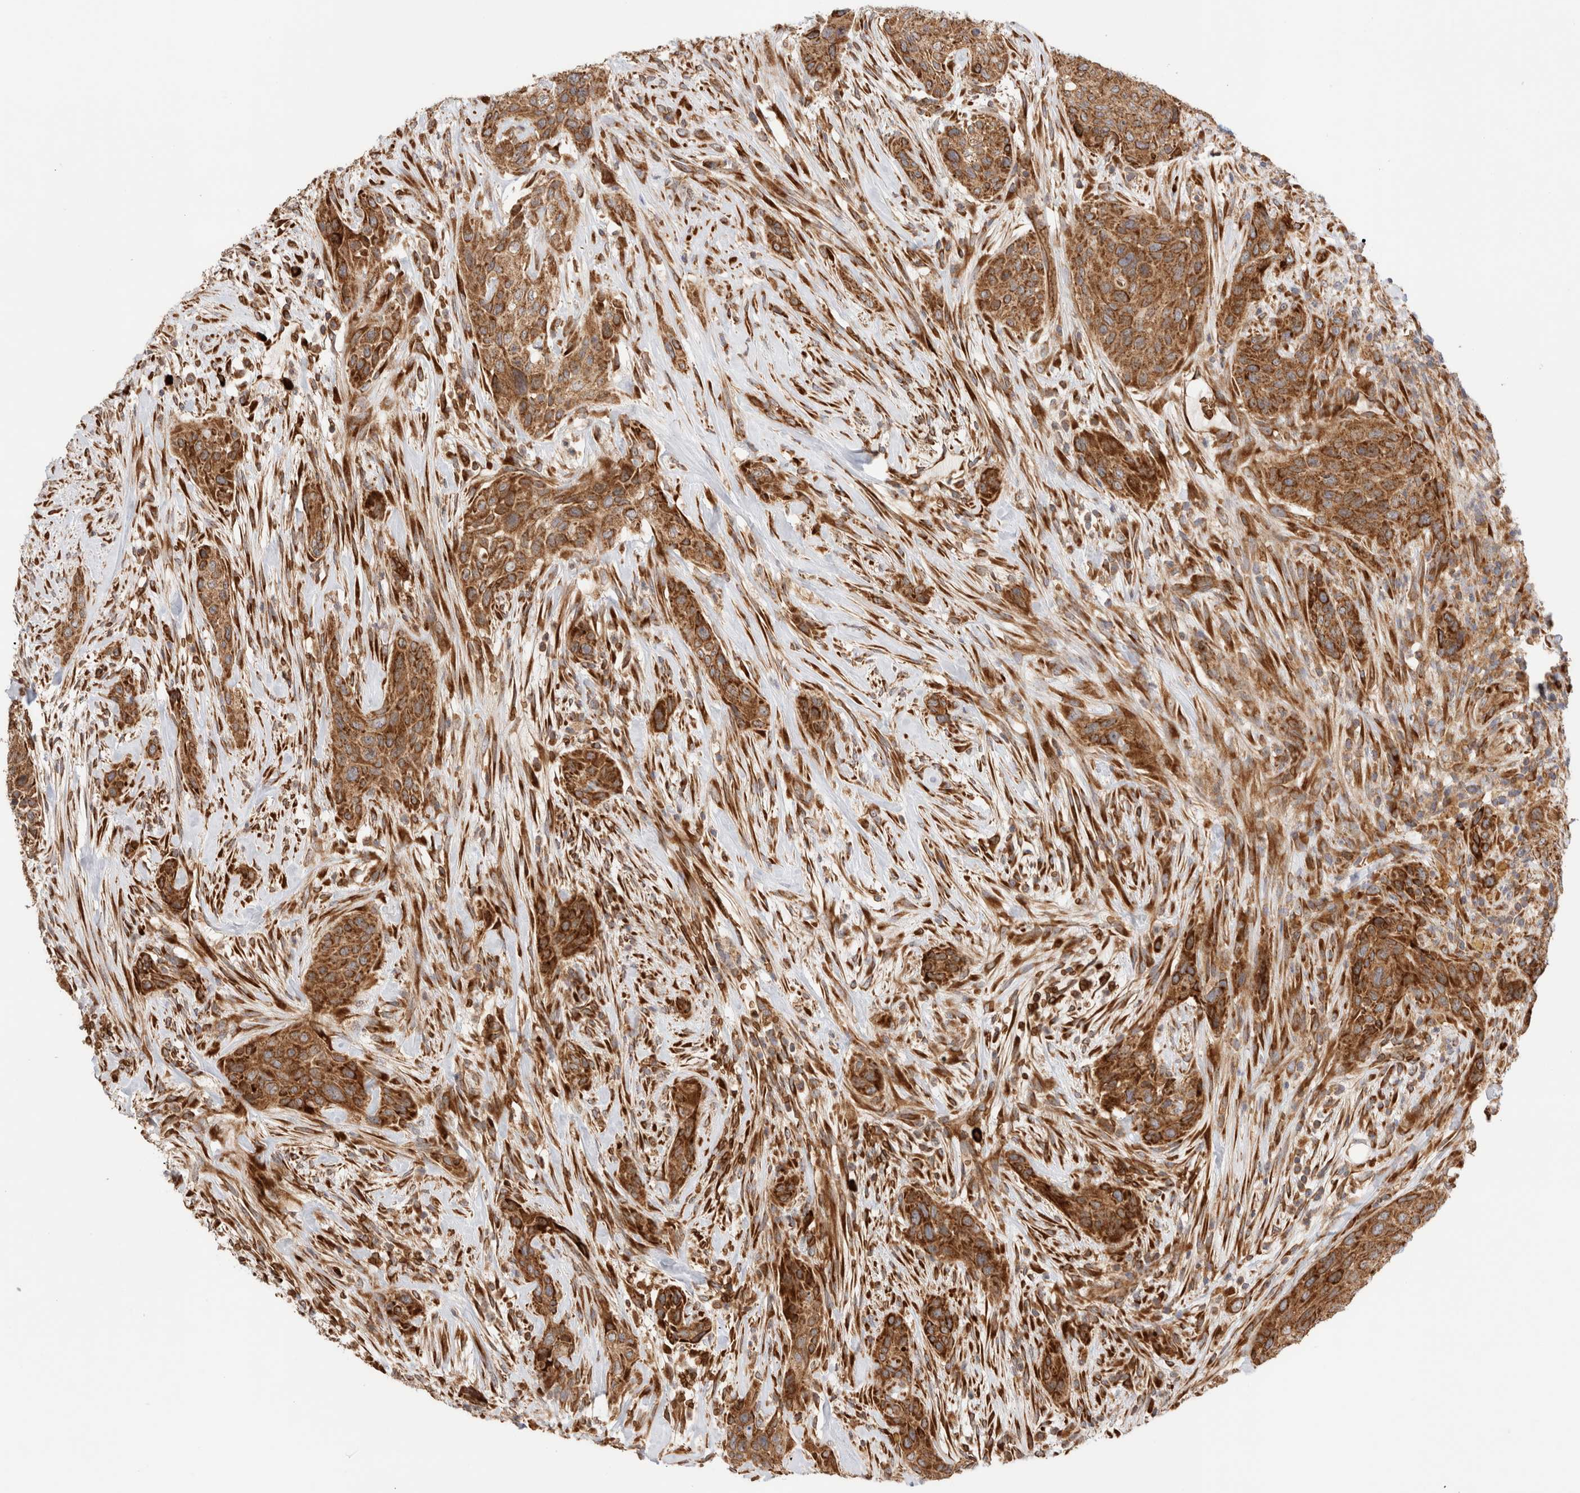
{"staining": {"intensity": "strong", "quantity": ">75%", "location": "cytoplasmic/membranous"}, "tissue": "urothelial cancer", "cell_type": "Tumor cells", "image_type": "cancer", "snomed": [{"axis": "morphology", "description": "Urothelial carcinoma, High grade"}, {"axis": "topography", "description": "Urinary bladder"}], "caption": "Immunohistochemistry (DAB (3,3'-diaminobenzidine)) staining of high-grade urothelial carcinoma reveals strong cytoplasmic/membranous protein staining in approximately >75% of tumor cells. The staining is performed using DAB (3,3'-diaminobenzidine) brown chromogen to label protein expression. The nuclei are counter-stained blue using hematoxylin.", "gene": "UTS2B", "patient": {"sex": "male", "age": 35}}